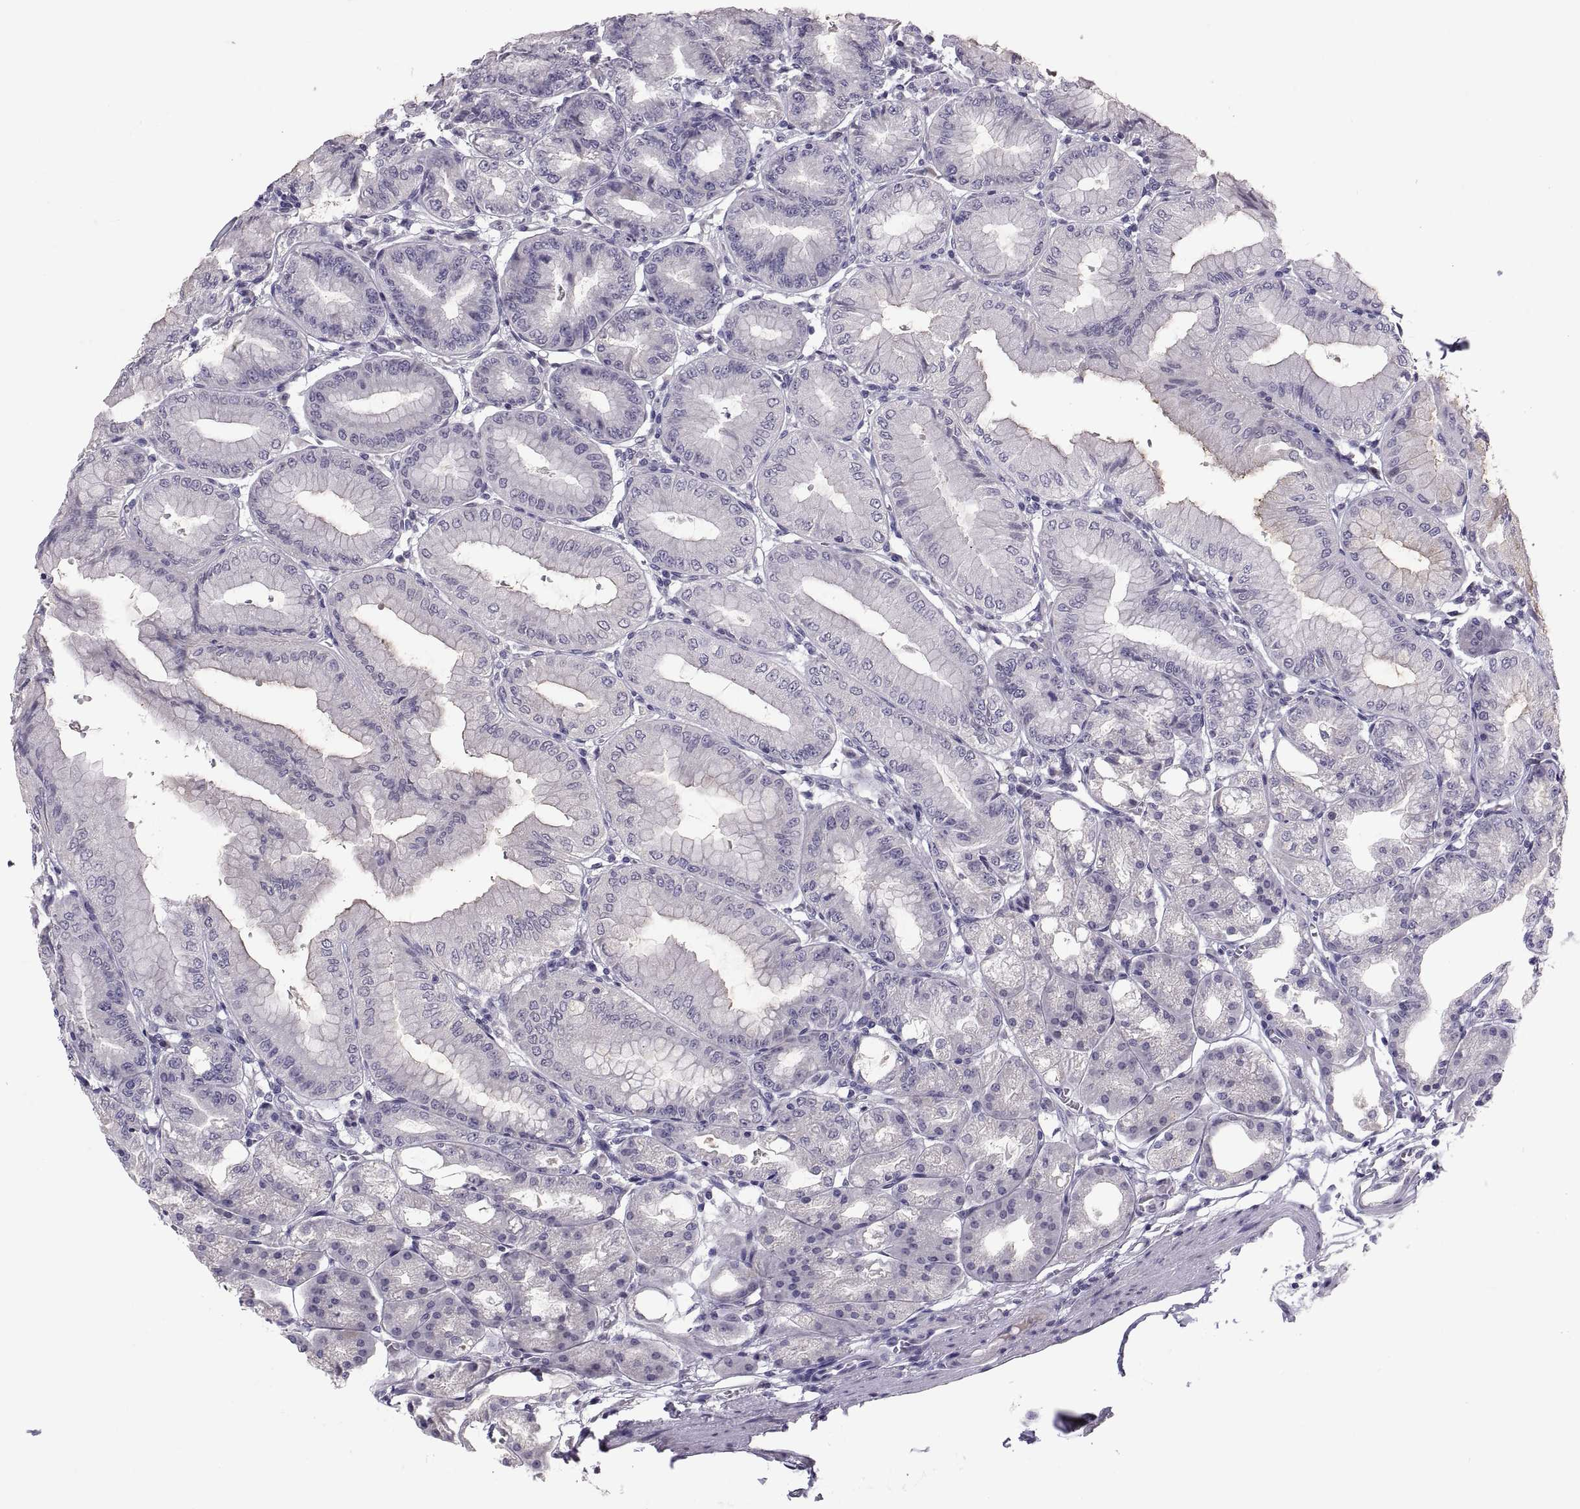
{"staining": {"intensity": "negative", "quantity": "none", "location": "none"}, "tissue": "stomach", "cell_type": "Glandular cells", "image_type": "normal", "snomed": [{"axis": "morphology", "description": "Normal tissue, NOS"}, {"axis": "topography", "description": "Stomach"}], "caption": "An image of stomach stained for a protein shows no brown staining in glandular cells. Brightfield microscopy of immunohistochemistry stained with DAB (3,3'-diaminobenzidine) (brown) and hematoxylin (blue), captured at high magnification.", "gene": "PTN", "patient": {"sex": "male", "age": 71}}